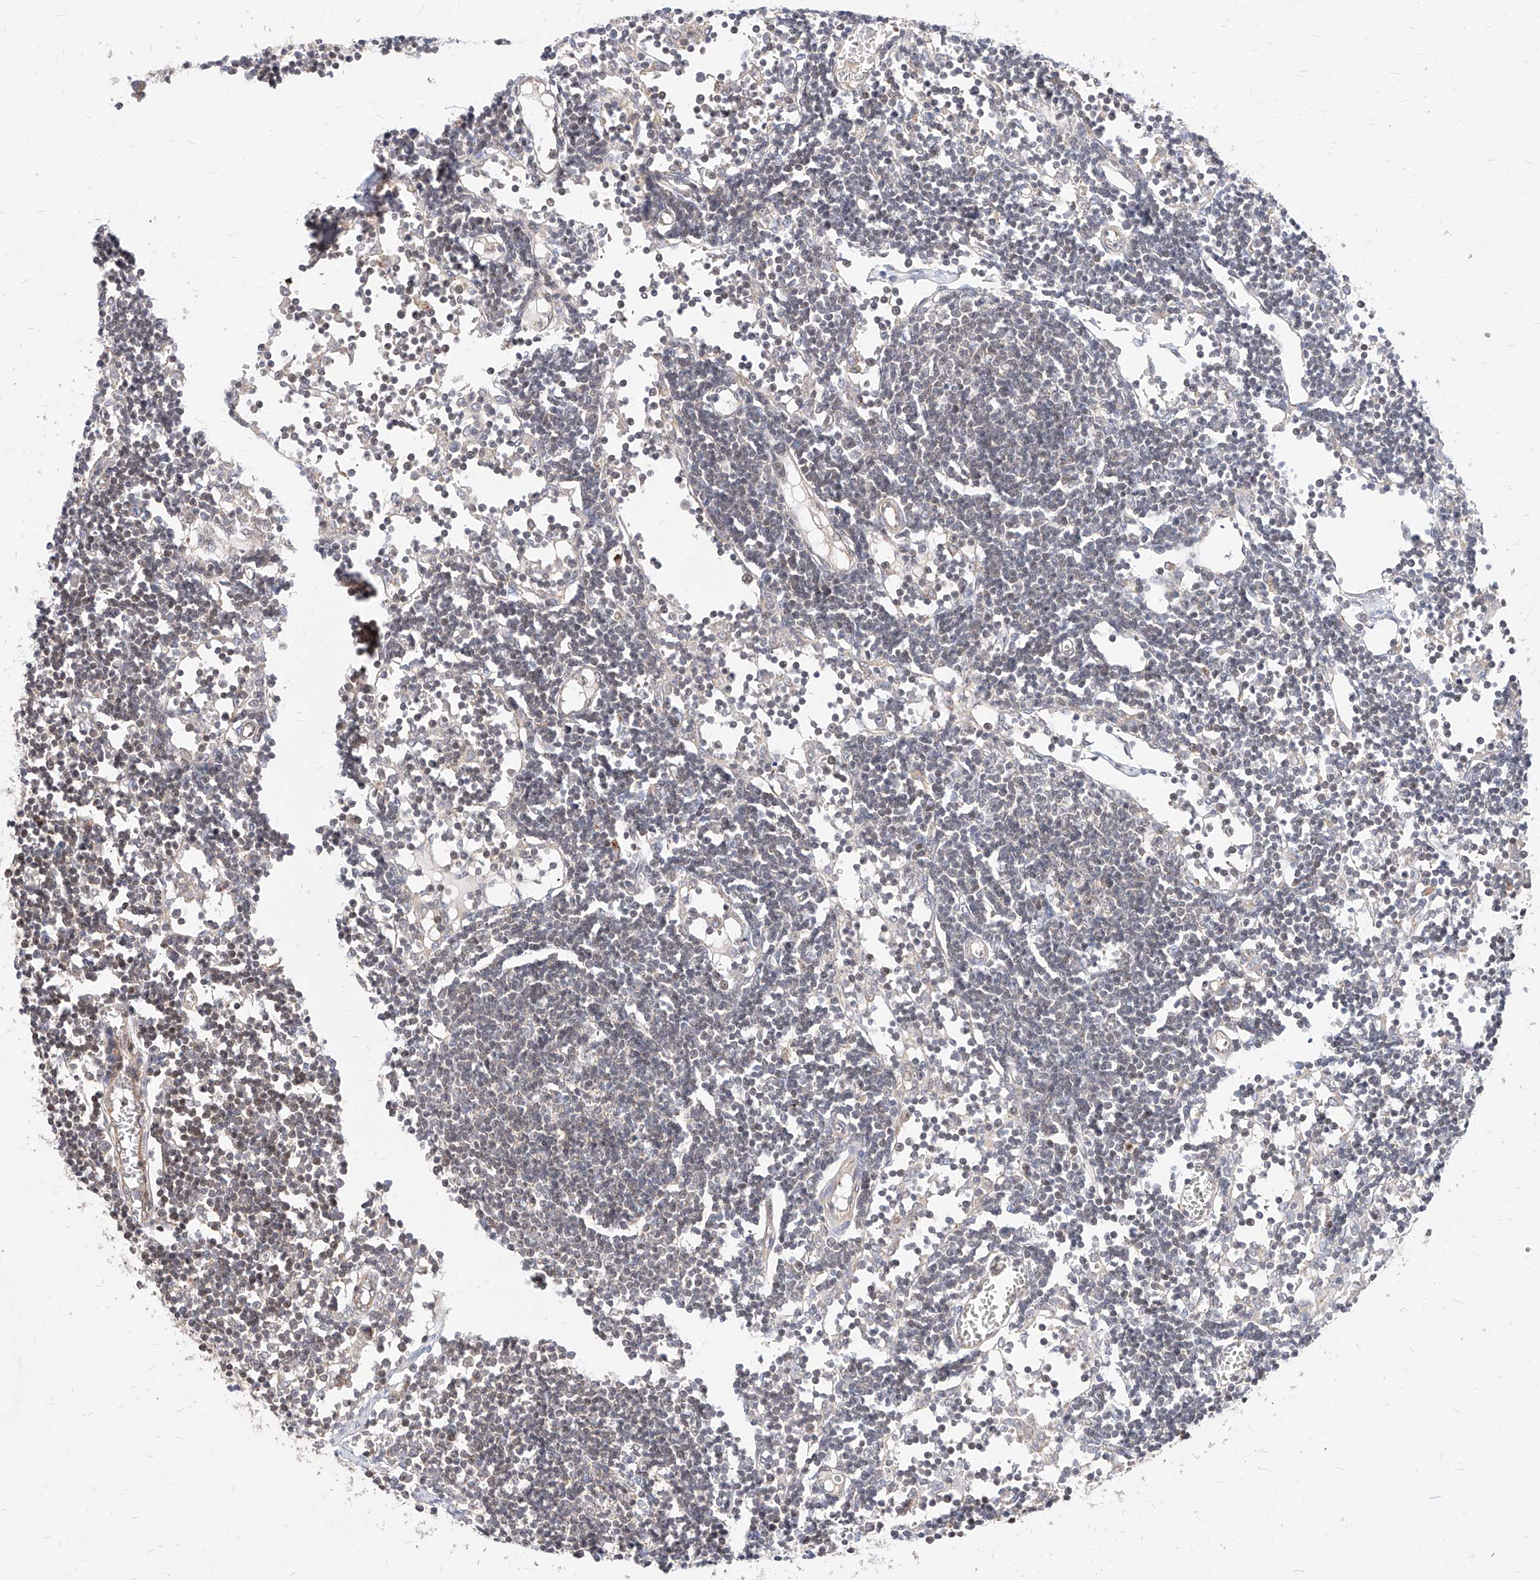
{"staining": {"intensity": "weak", "quantity": "25%-75%", "location": "cytoplasmic/membranous"}, "tissue": "lymph node", "cell_type": "Germinal center cells", "image_type": "normal", "snomed": [{"axis": "morphology", "description": "Normal tissue, NOS"}, {"axis": "topography", "description": "Lymph node"}], "caption": "Immunohistochemistry histopathology image of unremarkable lymph node stained for a protein (brown), which reveals low levels of weak cytoplasmic/membranous positivity in approximately 25%-75% of germinal center cells.", "gene": "TSNAX", "patient": {"sex": "female", "age": 11}}